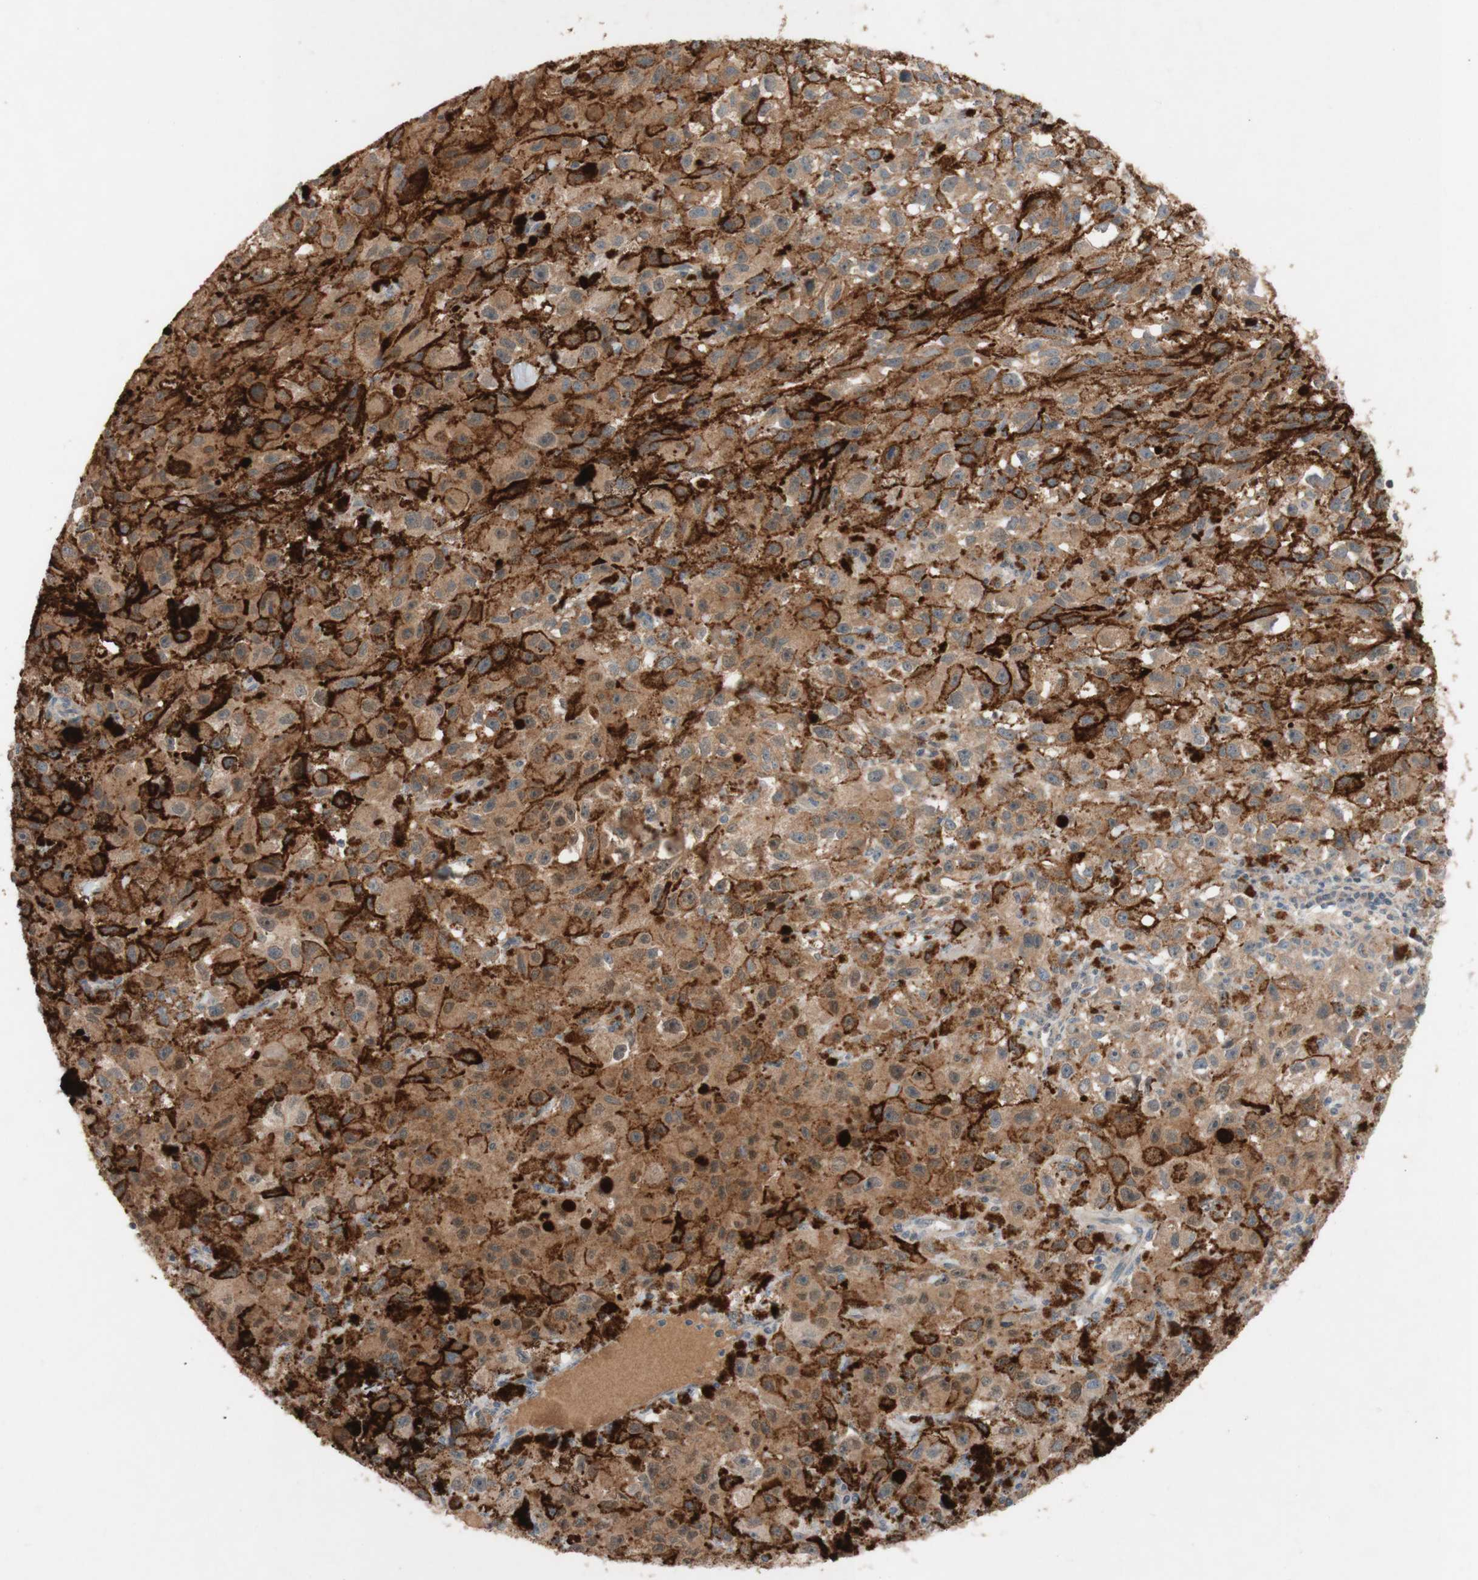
{"staining": {"intensity": "moderate", "quantity": ">75%", "location": "cytoplasmic/membranous"}, "tissue": "melanoma", "cell_type": "Tumor cells", "image_type": "cancer", "snomed": [{"axis": "morphology", "description": "Malignant melanoma, NOS"}, {"axis": "topography", "description": "Skin"}], "caption": "Immunohistochemical staining of human melanoma reveals medium levels of moderate cytoplasmic/membranous expression in about >75% of tumor cells. The staining was performed using DAB (3,3'-diaminobenzidine) to visualize the protein expression in brown, while the nuclei were stained in blue with hematoxylin (Magnification: 20x).", "gene": "PEX2", "patient": {"sex": "female", "age": 104}}